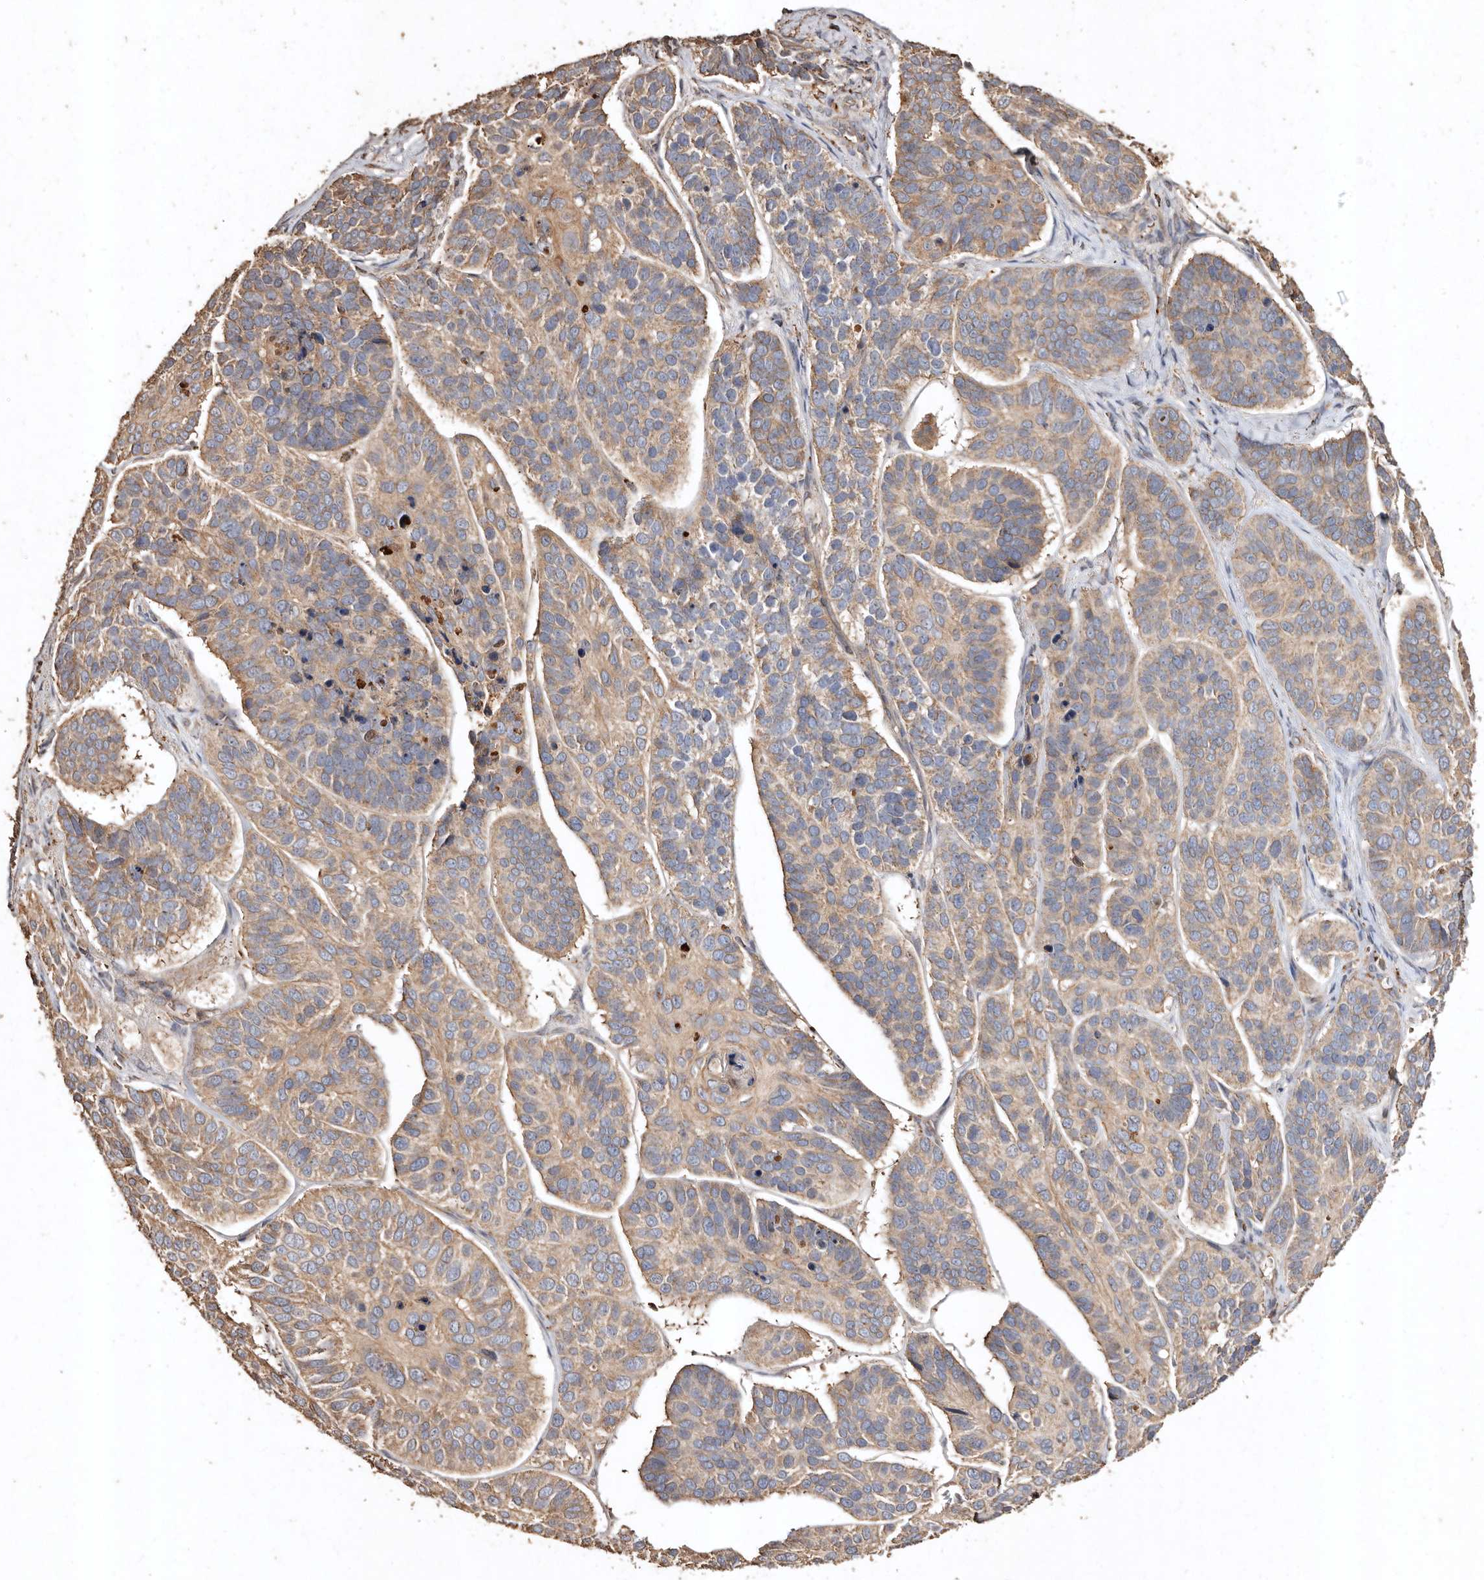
{"staining": {"intensity": "weak", "quantity": ">75%", "location": "cytoplasmic/membranous"}, "tissue": "skin cancer", "cell_type": "Tumor cells", "image_type": "cancer", "snomed": [{"axis": "morphology", "description": "Basal cell carcinoma"}, {"axis": "topography", "description": "Skin"}], "caption": "This photomicrograph shows IHC staining of human skin basal cell carcinoma, with low weak cytoplasmic/membranous staining in about >75% of tumor cells.", "gene": "FARS2", "patient": {"sex": "male", "age": 62}}